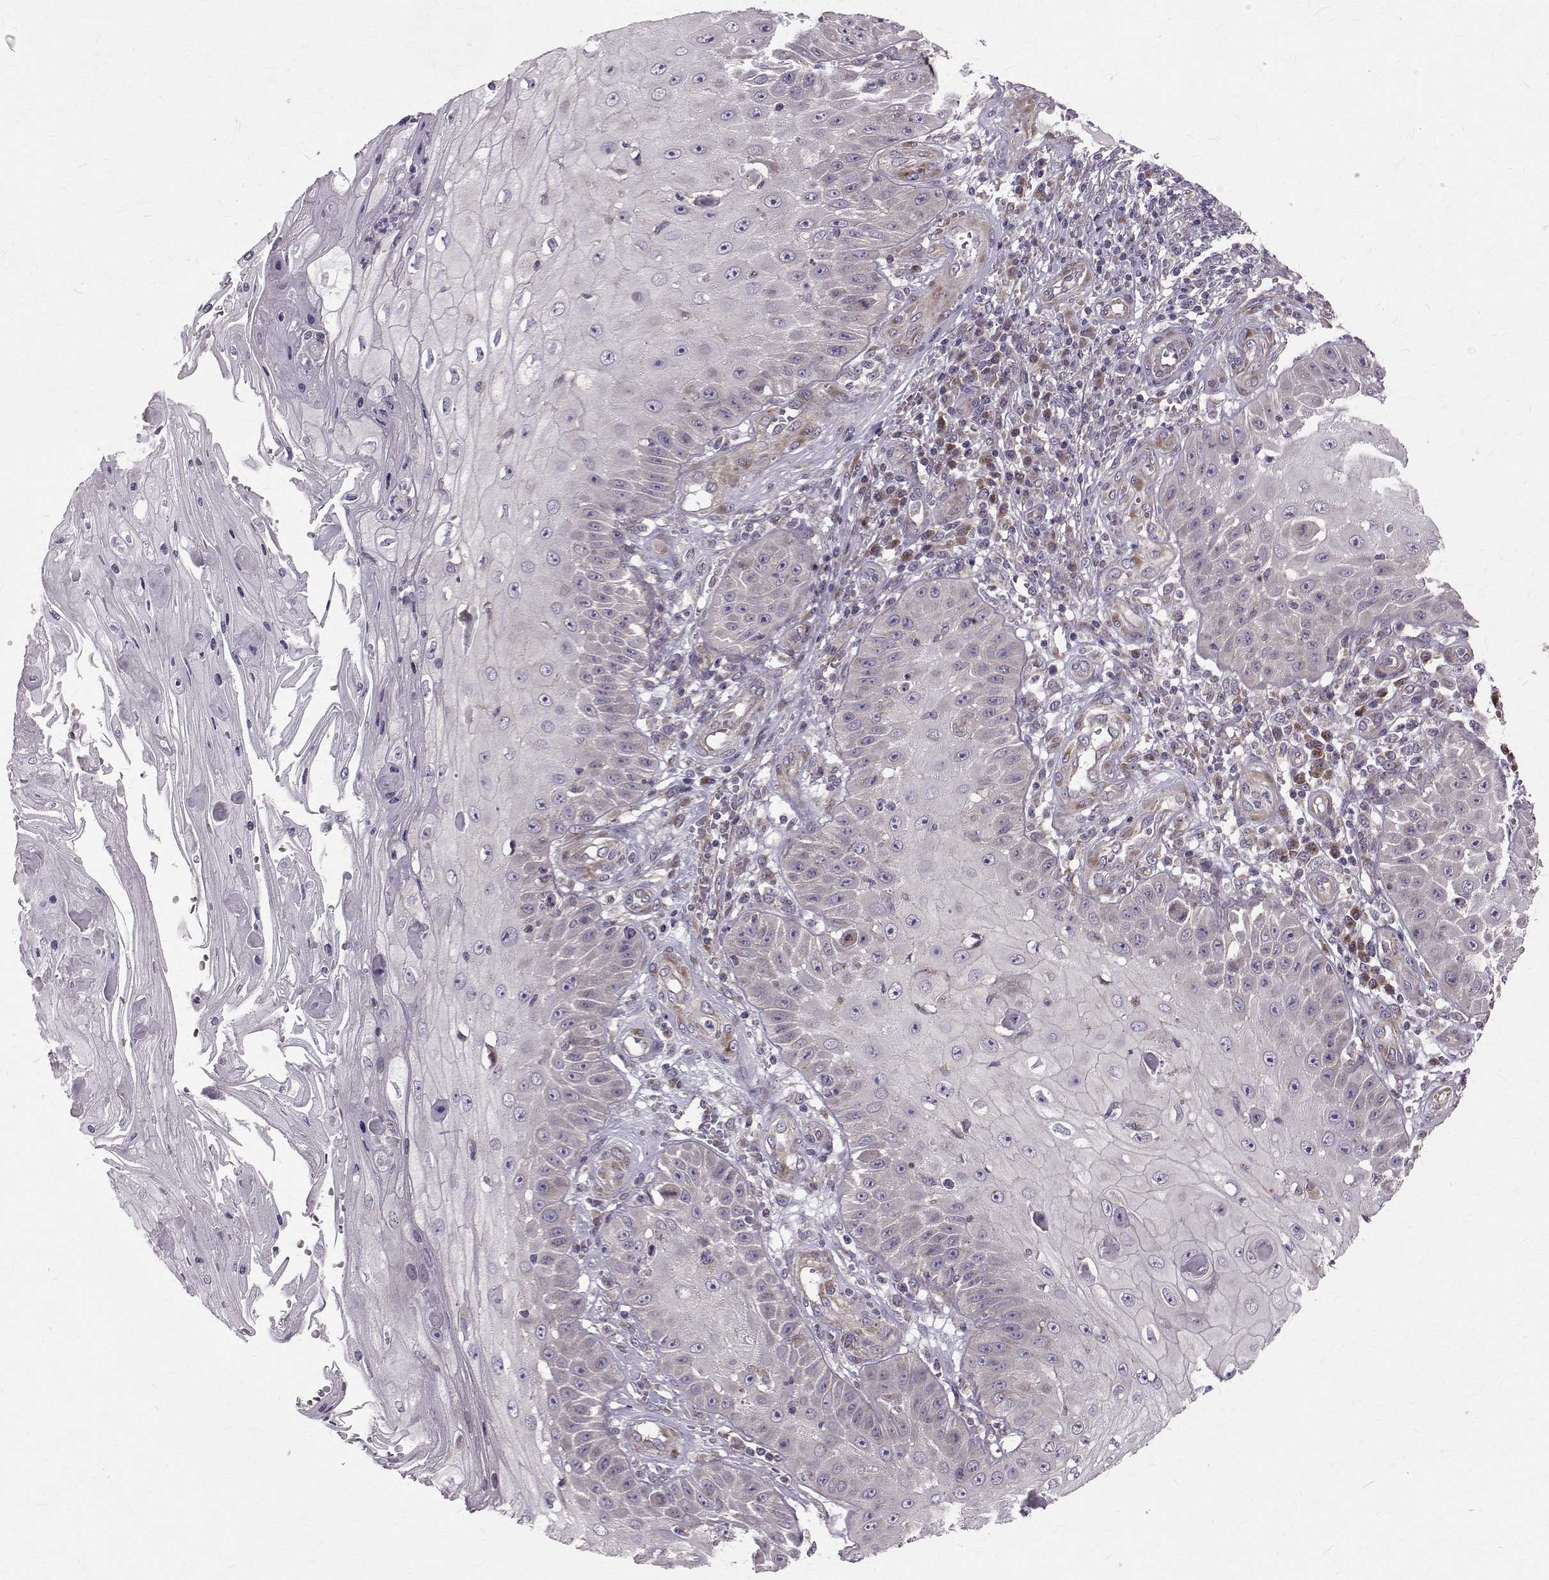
{"staining": {"intensity": "negative", "quantity": "none", "location": "none"}, "tissue": "skin cancer", "cell_type": "Tumor cells", "image_type": "cancer", "snomed": [{"axis": "morphology", "description": "Squamous cell carcinoma, NOS"}, {"axis": "topography", "description": "Skin"}], "caption": "The immunohistochemistry (IHC) micrograph has no significant expression in tumor cells of squamous cell carcinoma (skin) tissue.", "gene": "ARFGAP1", "patient": {"sex": "male", "age": 70}}